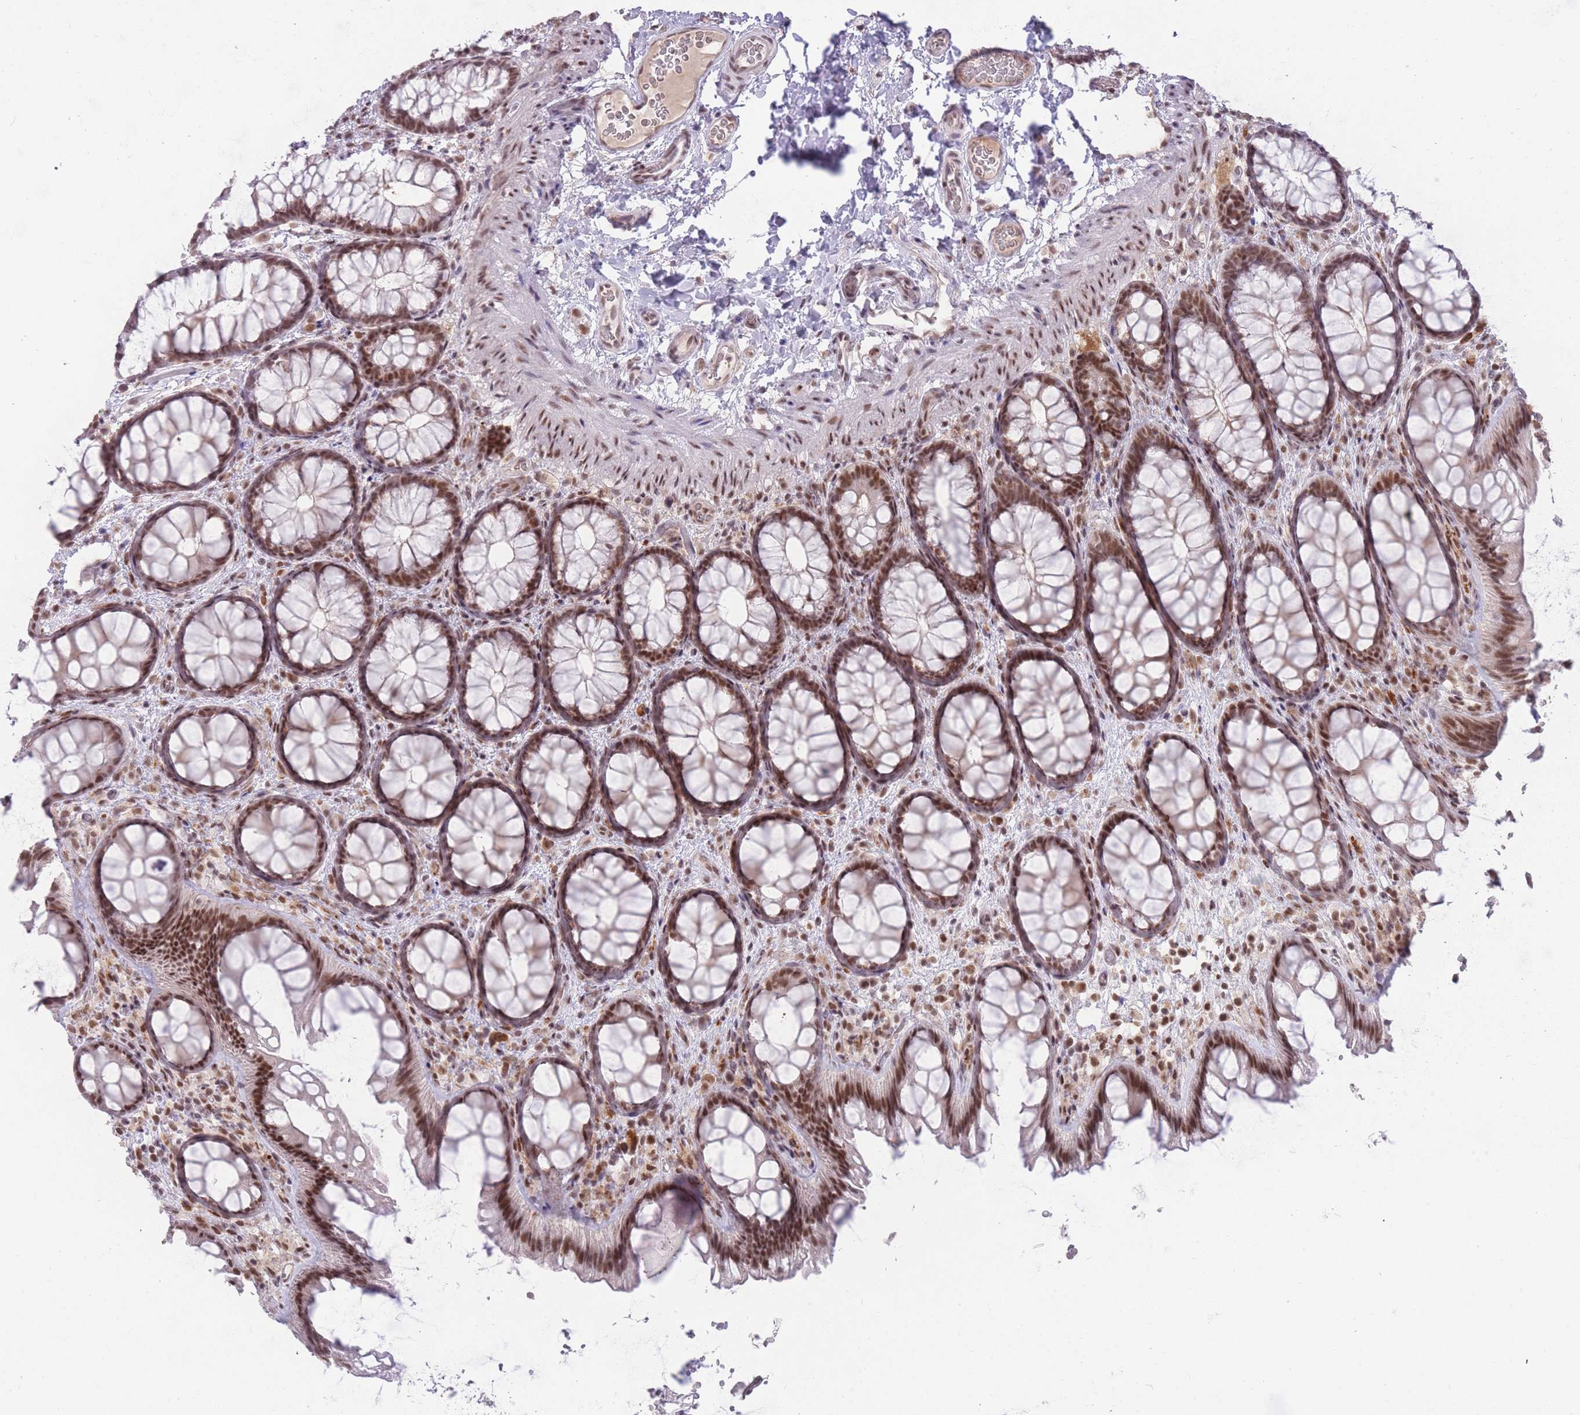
{"staining": {"intensity": "weak", "quantity": "<25%", "location": "nuclear"}, "tissue": "colon", "cell_type": "Endothelial cells", "image_type": "normal", "snomed": [{"axis": "morphology", "description": "Normal tissue, NOS"}, {"axis": "topography", "description": "Colon"}], "caption": "There is no significant staining in endothelial cells of colon. Nuclei are stained in blue.", "gene": "HNRNPUL1", "patient": {"sex": "male", "age": 46}}